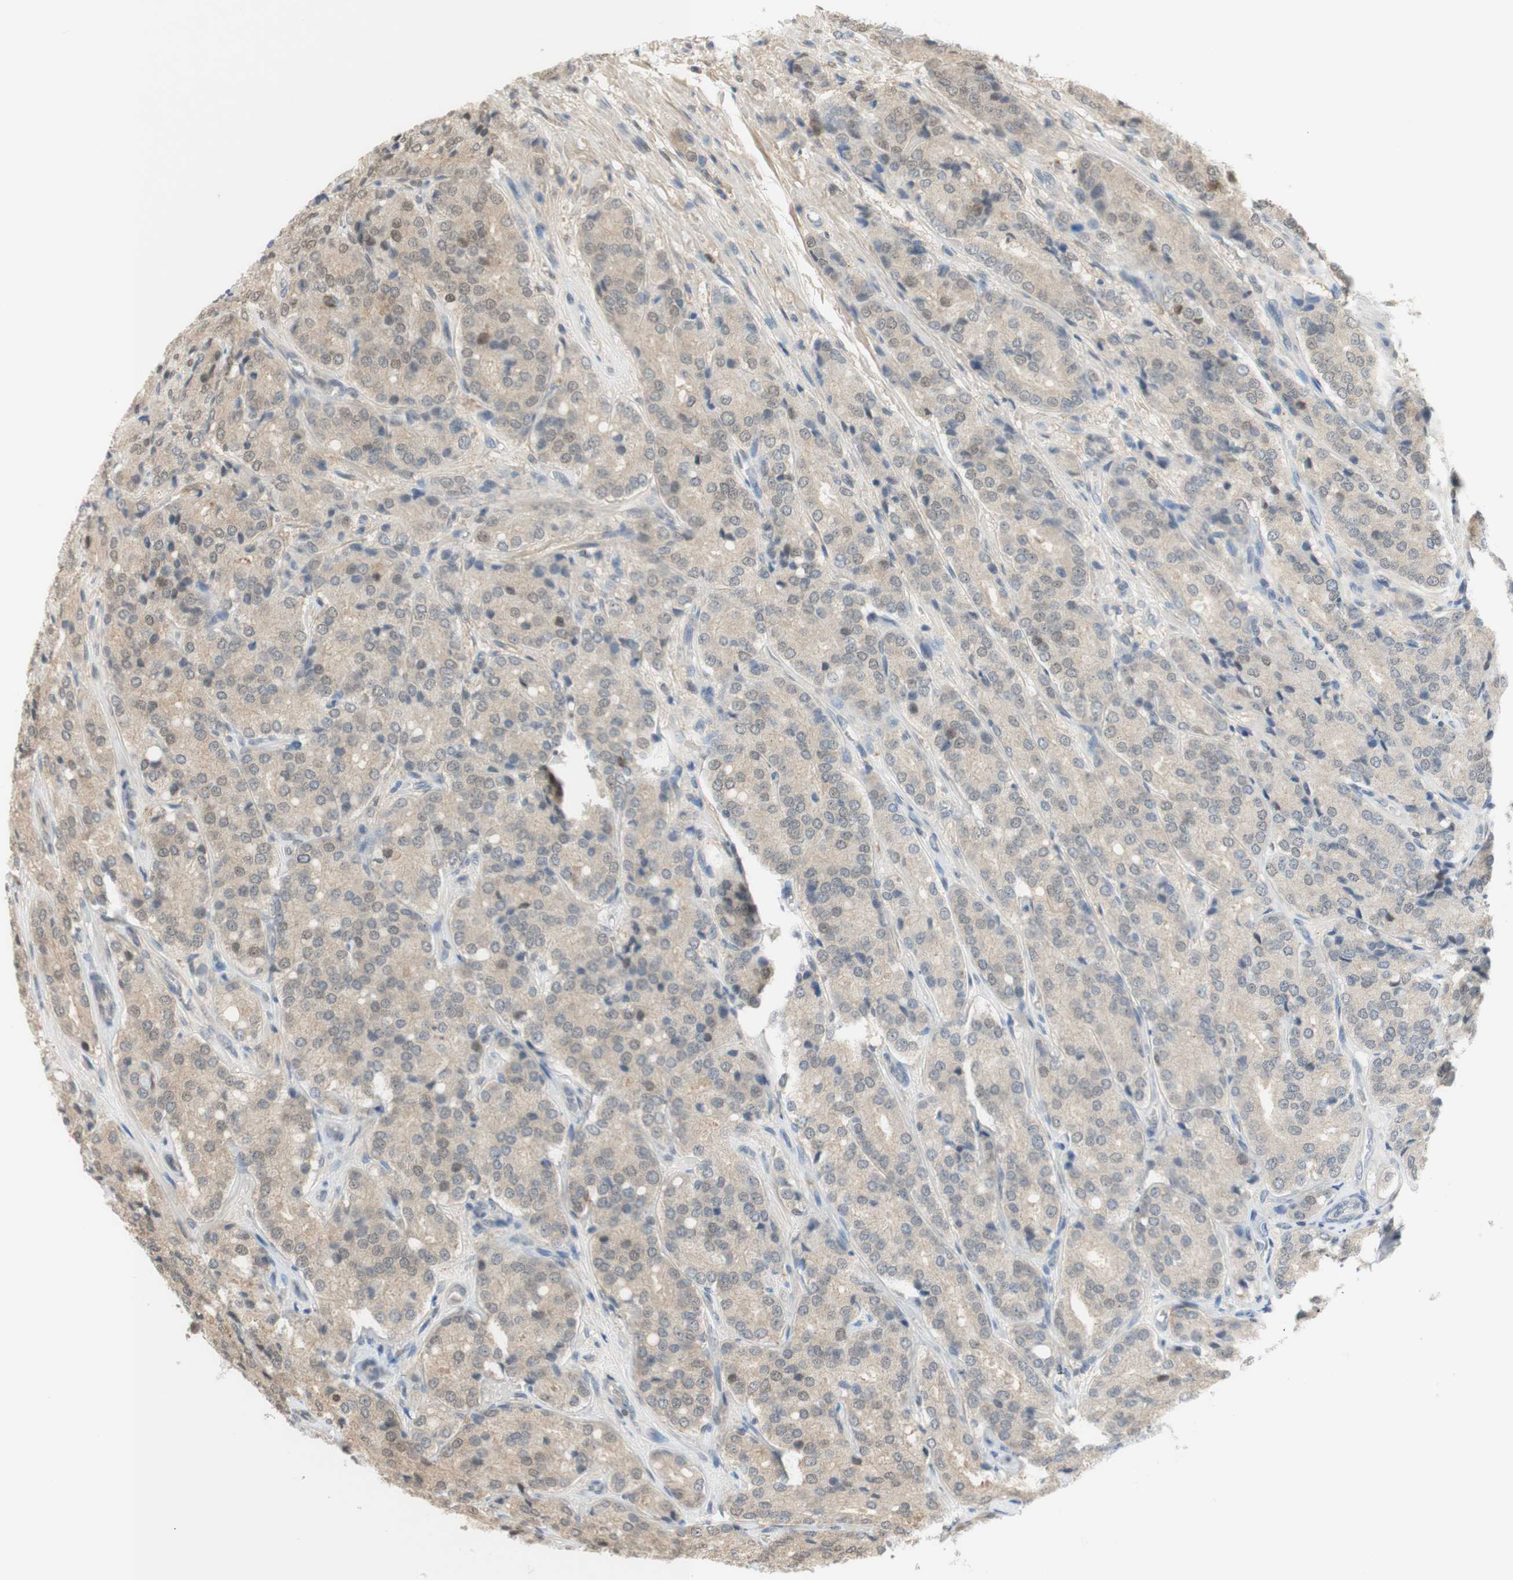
{"staining": {"intensity": "weak", "quantity": ">75%", "location": "cytoplasmic/membranous"}, "tissue": "prostate cancer", "cell_type": "Tumor cells", "image_type": "cancer", "snomed": [{"axis": "morphology", "description": "Adenocarcinoma, High grade"}, {"axis": "topography", "description": "Prostate"}], "caption": "Weak cytoplasmic/membranous protein staining is appreciated in about >75% of tumor cells in prostate cancer. Ihc stains the protein in brown and the nuclei are stained blue.", "gene": "NAP1L4", "patient": {"sex": "male", "age": 65}}